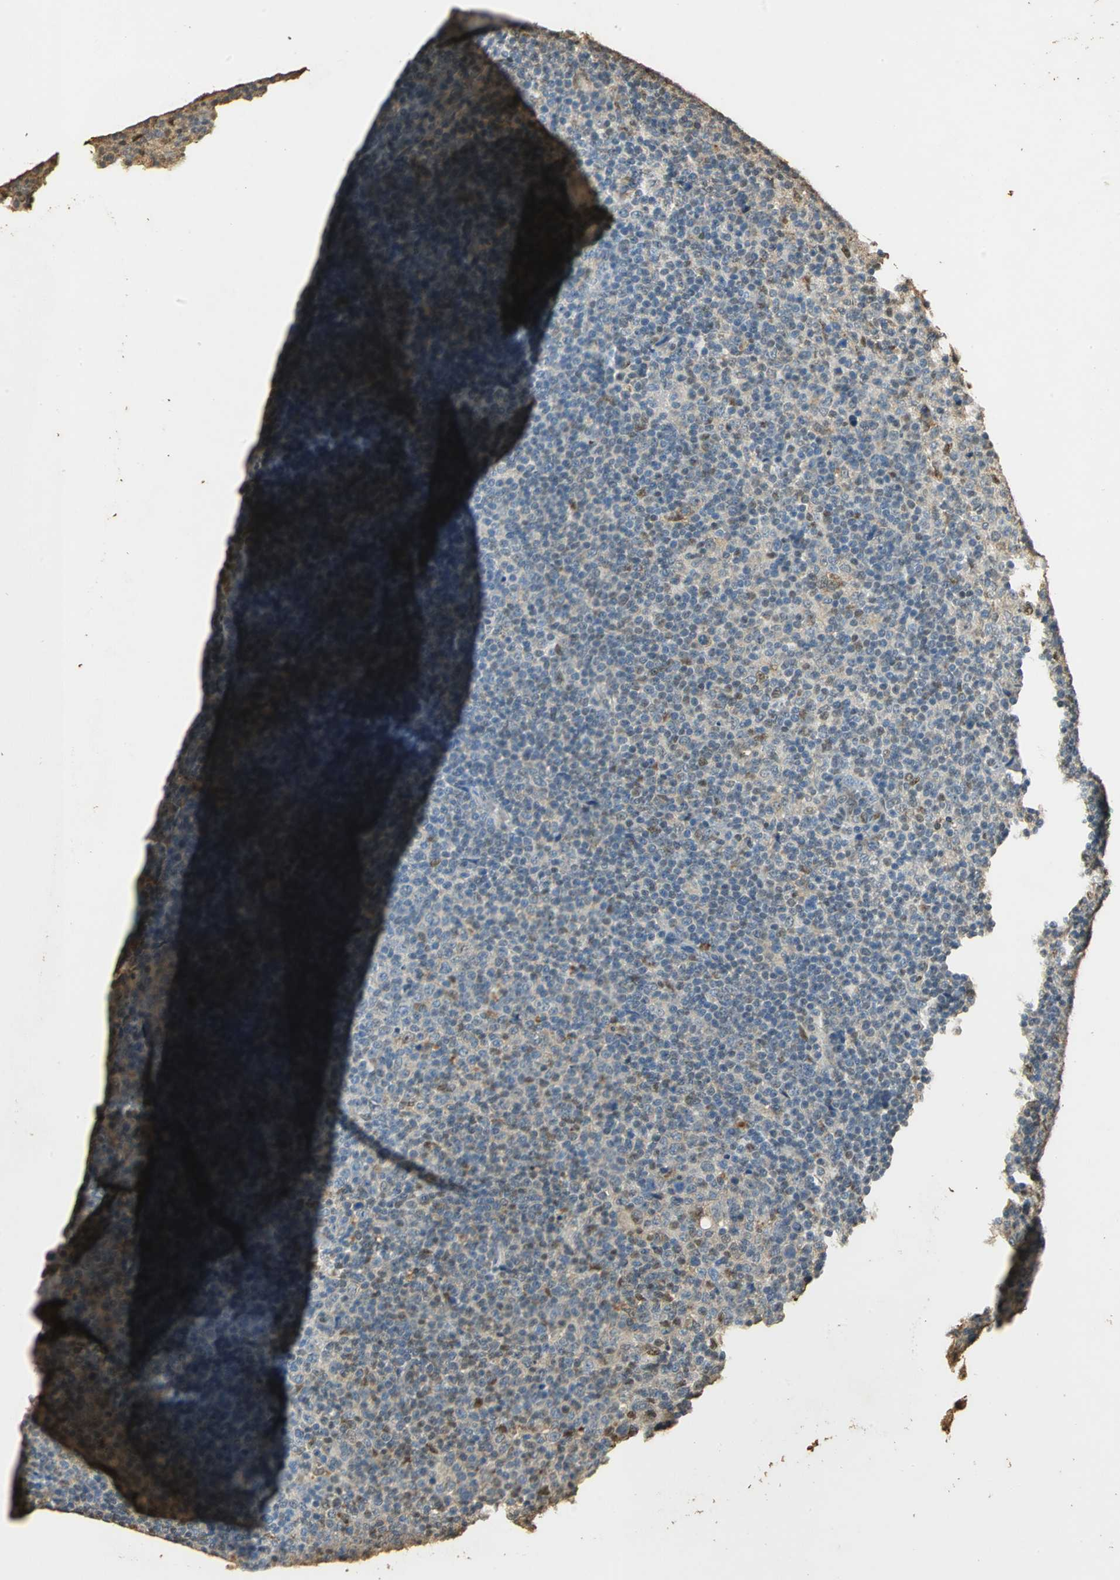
{"staining": {"intensity": "negative", "quantity": "none", "location": "none"}, "tissue": "lymphoma", "cell_type": "Tumor cells", "image_type": "cancer", "snomed": [{"axis": "morphology", "description": "Malignant lymphoma, non-Hodgkin's type, Low grade"}, {"axis": "topography", "description": "Lymph node"}], "caption": "Lymphoma stained for a protein using IHC exhibits no expression tumor cells.", "gene": "GAPDH", "patient": {"sex": "male", "age": 70}}